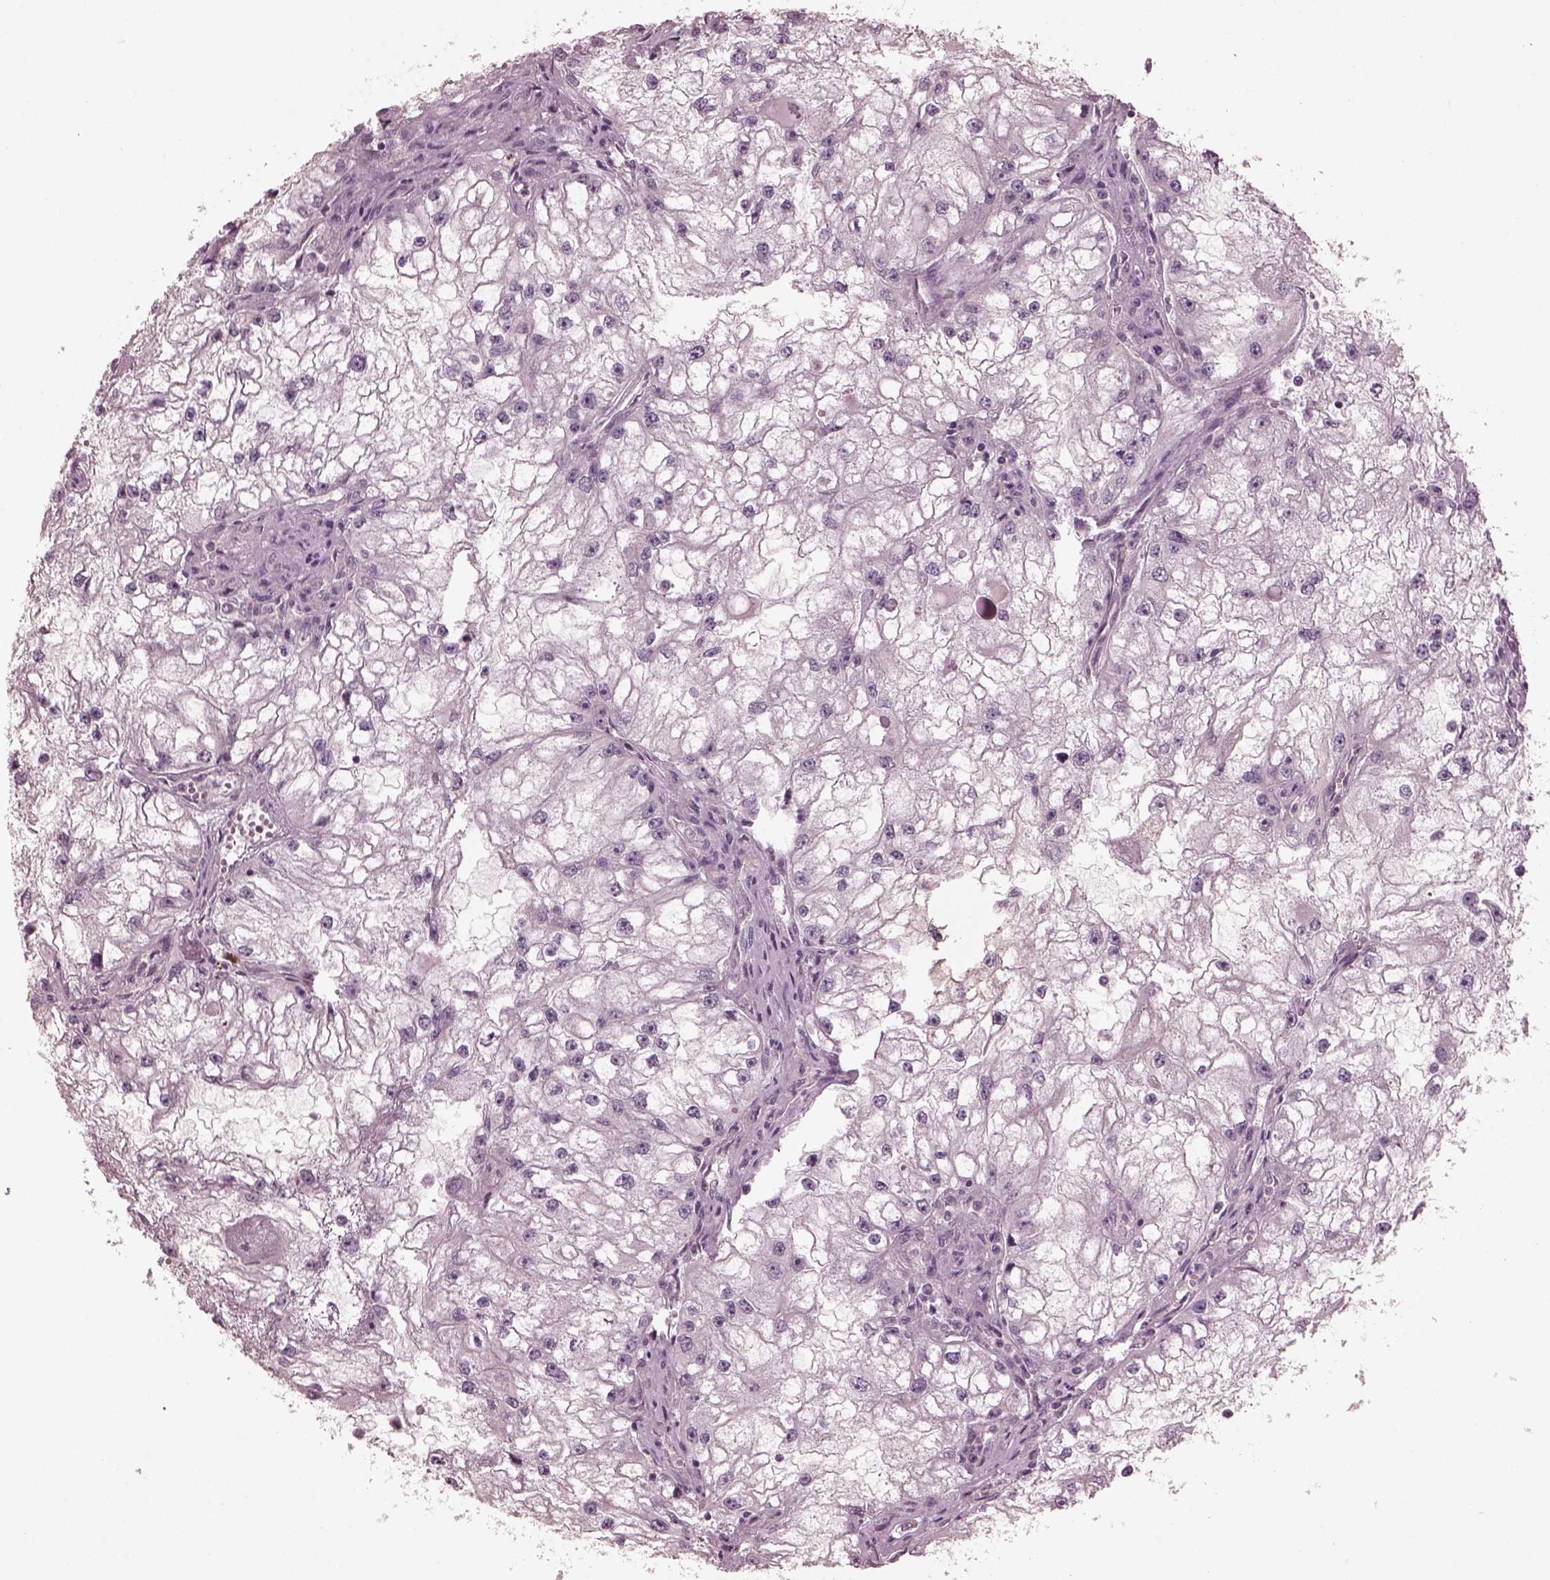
{"staining": {"intensity": "negative", "quantity": "none", "location": "none"}, "tissue": "renal cancer", "cell_type": "Tumor cells", "image_type": "cancer", "snomed": [{"axis": "morphology", "description": "Adenocarcinoma, NOS"}, {"axis": "topography", "description": "Kidney"}], "caption": "Tumor cells are negative for brown protein staining in renal cancer (adenocarcinoma).", "gene": "OPTC", "patient": {"sex": "male", "age": 59}}